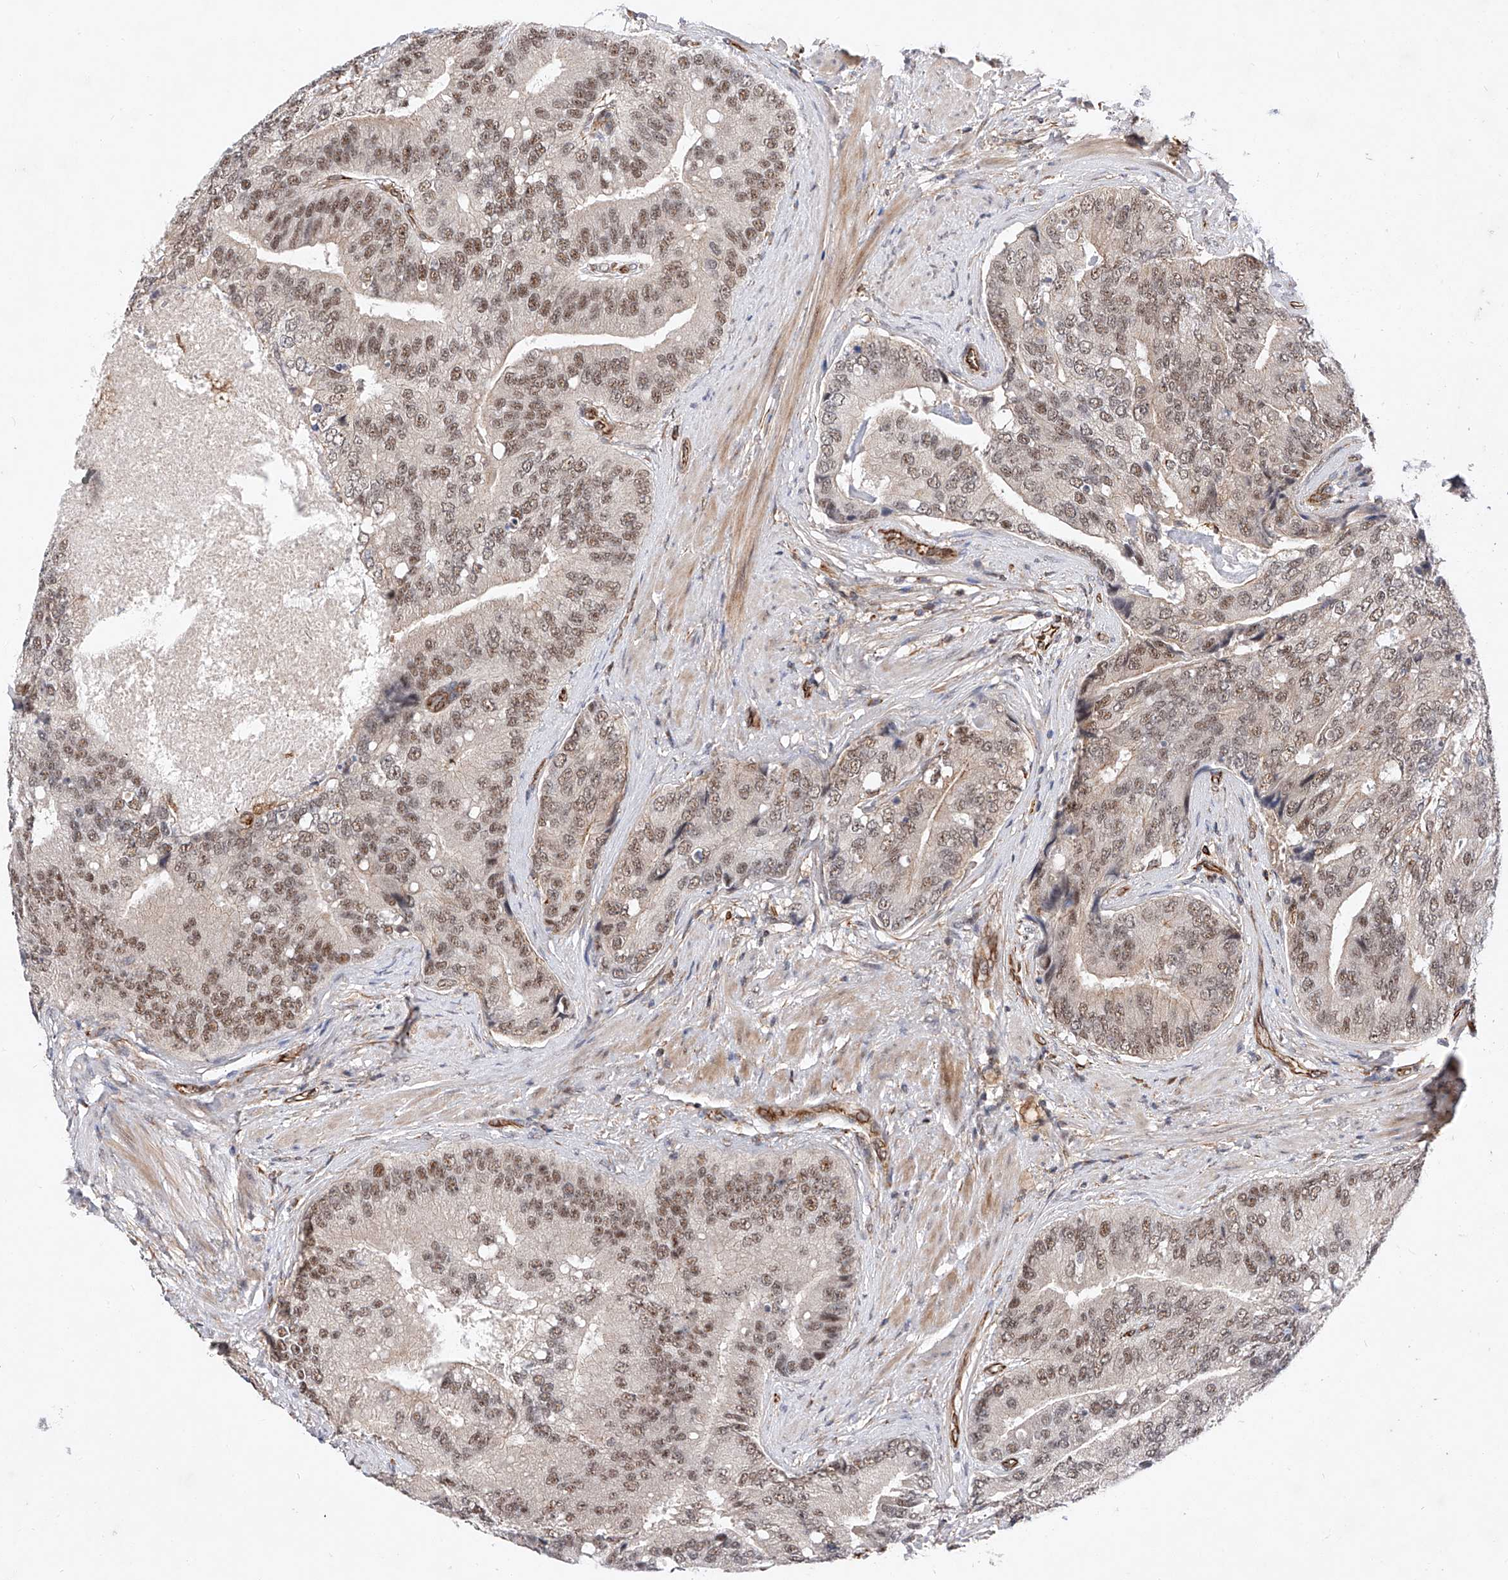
{"staining": {"intensity": "moderate", "quantity": ">75%", "location": "nuclear"}, "tissue": "prostate cancer", "cell_type": "Tumor cells", "image_type": "cancer", "snomed": [{"axis": "morphology", "description": "Adenocarcinoma, High grade"}, {"axis": "topography", "description": "Prostate"}], "caption": "Prostate cancer (adenocarcinoma (high-grade)) stained for a protein (brown) shows moderate nuclear positive positivity in approximately >75% of tumor cells.", "gene": "AMD1", "patient": {"sex": "male", "age": 70}}